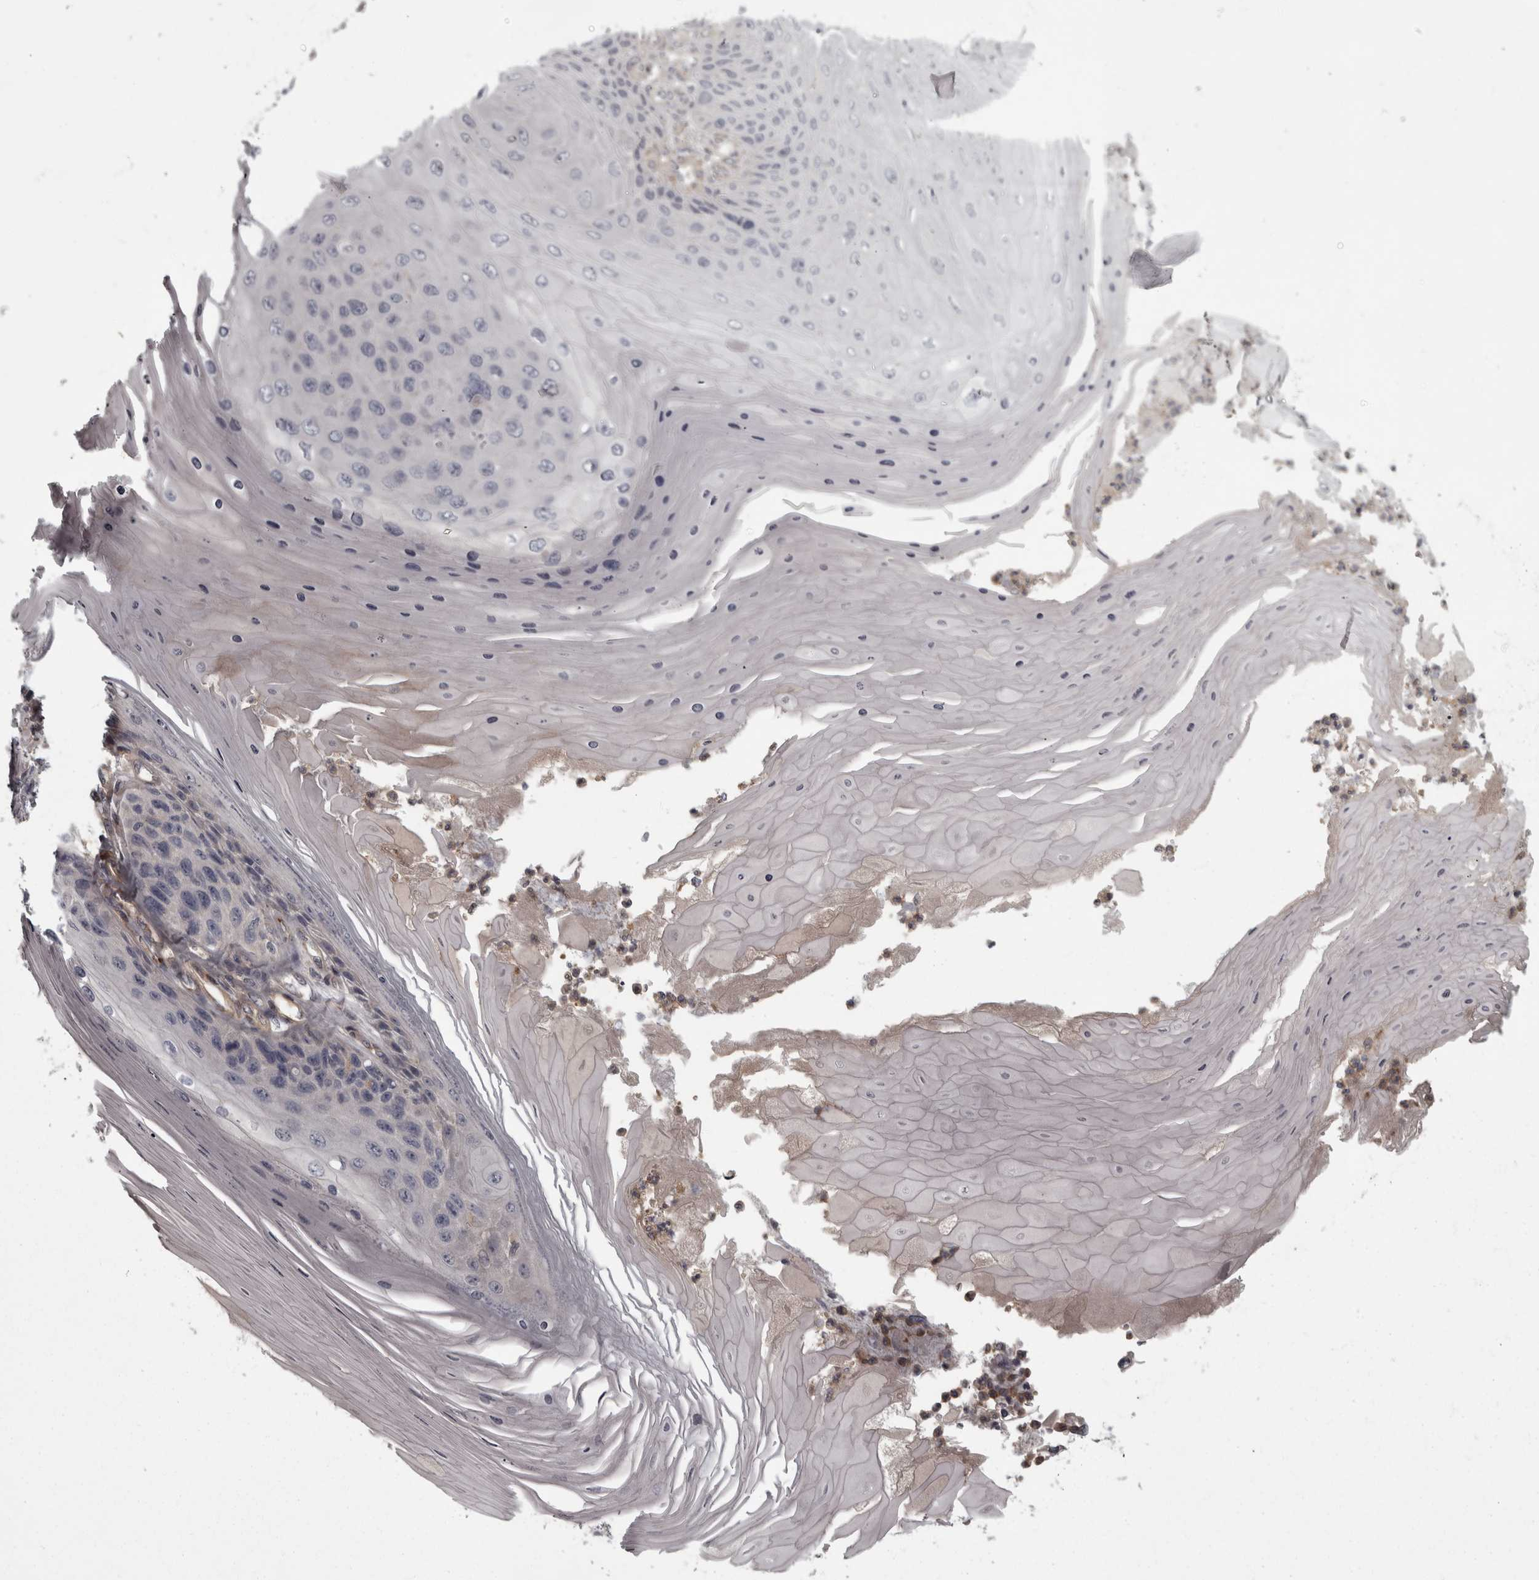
{"staining": {"intensity": "negative", "quantity": "none", "location": "none"}, "tissue": "skin cancer", "cell_type": "Tumor cells", "image_type": "cancer", "snomed": [{"axis": "morphology", "description": "Squamous cell carcinoma, NOS"}, {"axis": "topography", "description": "Skin"}], "caption": "Tumor cells are negative for brown protein staining in skin cancer.", "gene": "RSU1", "patient": {"sex": "female", "age": 88}}